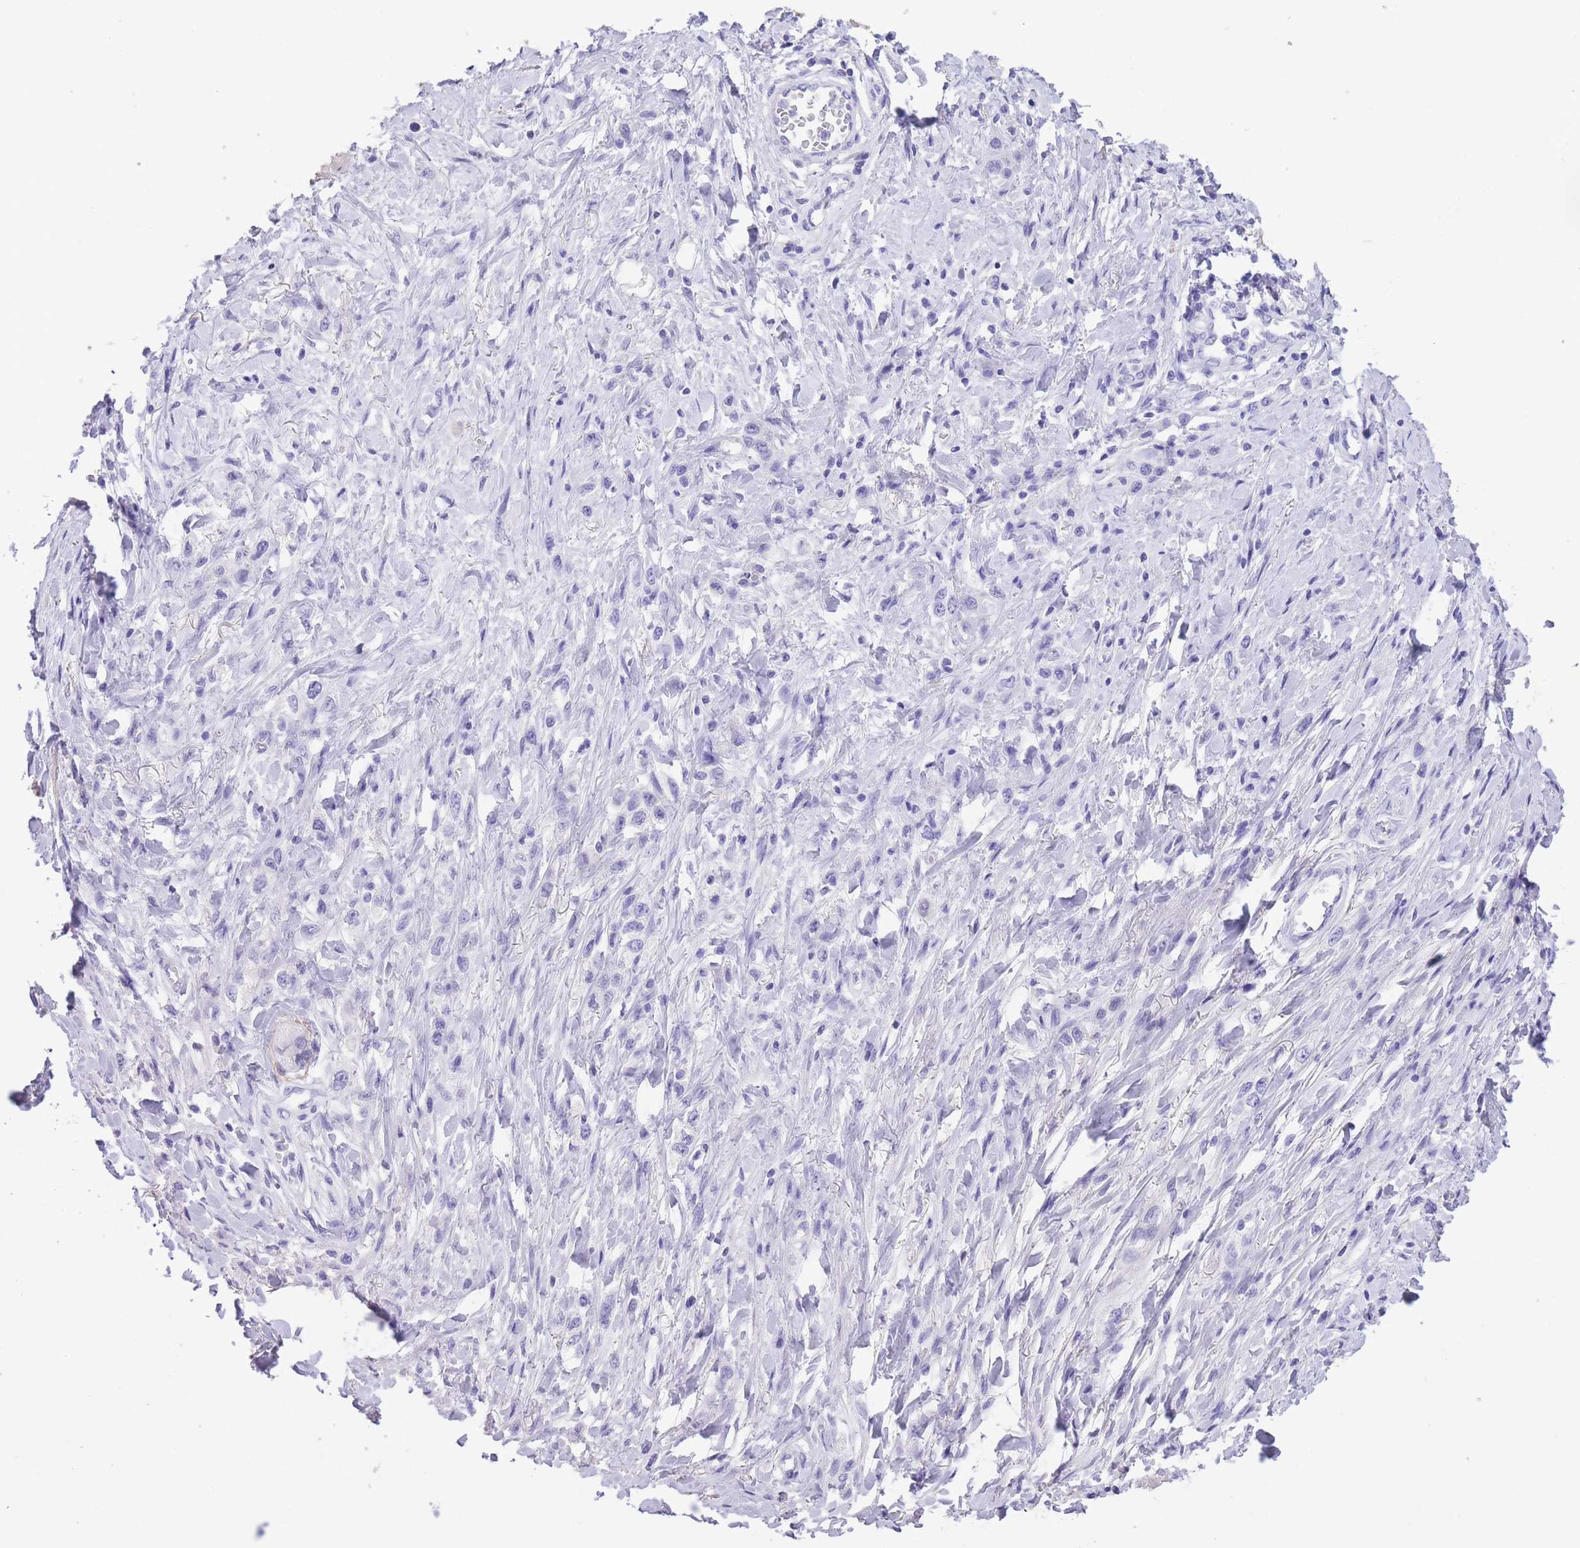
{"staining": {"intensity": "negative", "quantity": "none", "location": "none"}, "tissue": "stomach cancer", "cell_type": "Tumor cells", "image_type": "cancer", "snomed": [{"axis": "morphology", "description": "Adenocarcinoma, NOS"}, {"axis": "topography", "description": "Stomach"}], "caption": "IHC micrograph of neoplastic tissue: adenocarcinoma (stomach) stained with DAB demonstrates no significant protein expression in tumor cells.", "gene": "RAI2", "patient": {"sex": "female", "age": 65}}